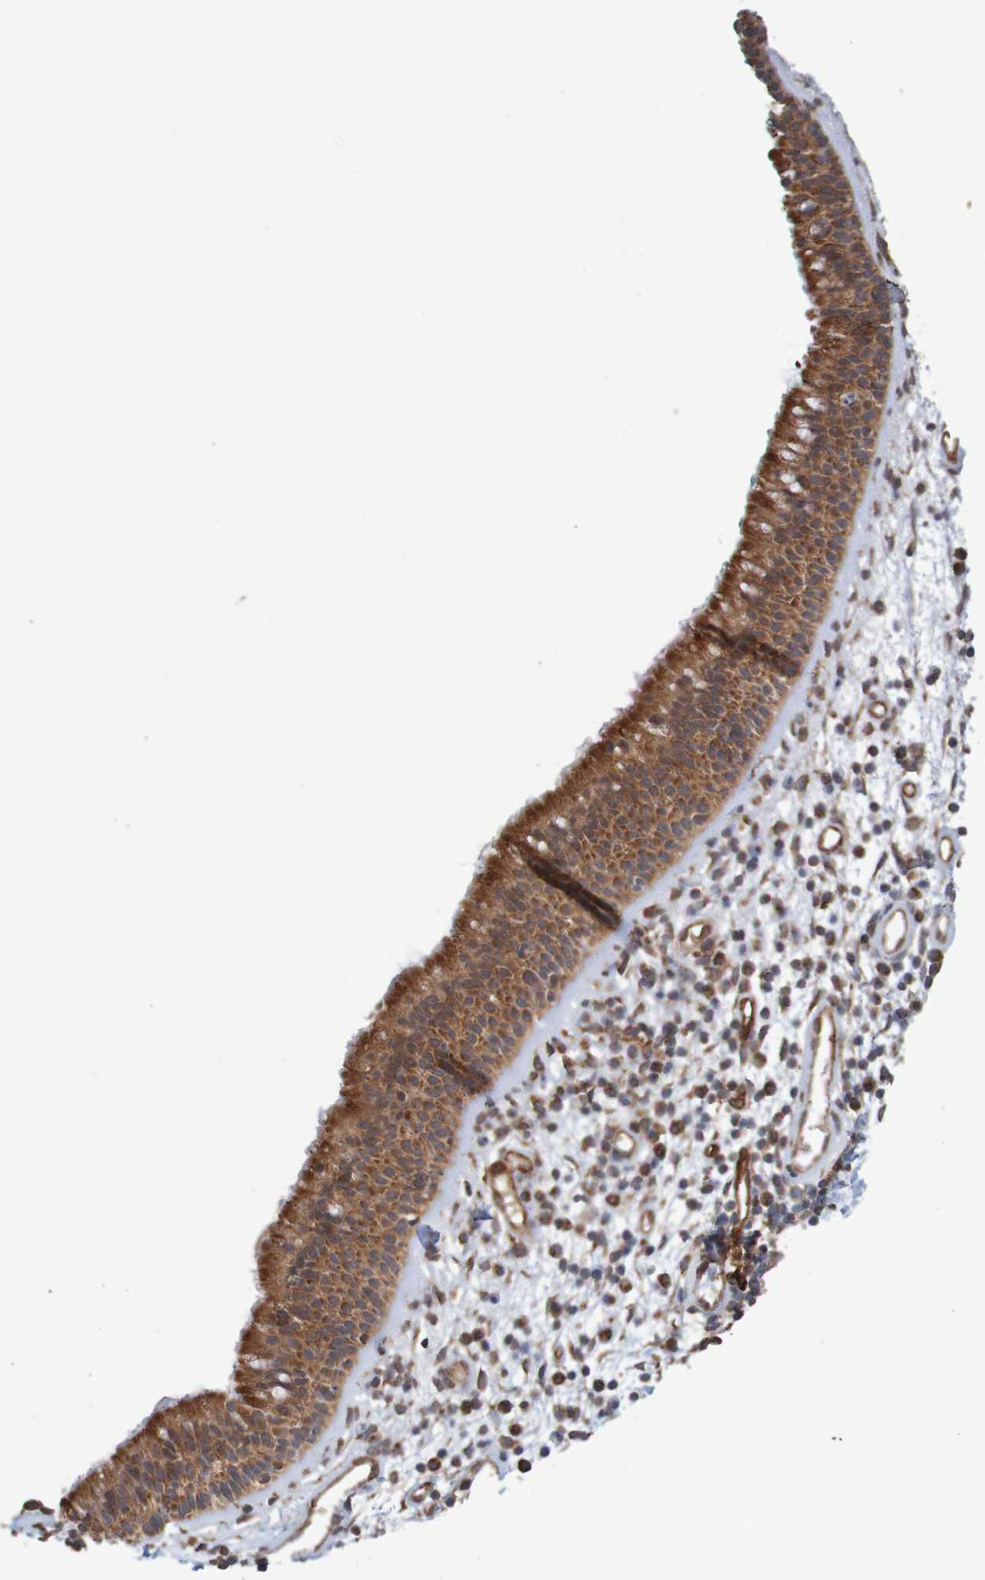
{"staining": {"intensity": "strong", "quantity": ">75%", "location": "cytoplasmic/membranous"}, "tissue": "nasopharynx", "cell_type": "Respiratory epithelial cells", "image_type": "normal", "snomed": [{"axis": "morphology", "description": "Normal tissue, NOS"}, {"axis": "morphology", "description": "Inflammation, NOS"}, {"axis": "topography", "description": "Nasopharynx"}], "caption": "Normal nasopharynx shows strong cytoplasmic/membranous staining in about >75% of respiratory epithelial cells, visualized by immunohistochemistry. (DAB (3,3'-diaminobenzidine) IHC, brown staining for protein, blue staining for nuclei).", "gene": "MRPL52", "patient": {"sex": "male", "age": 48}}